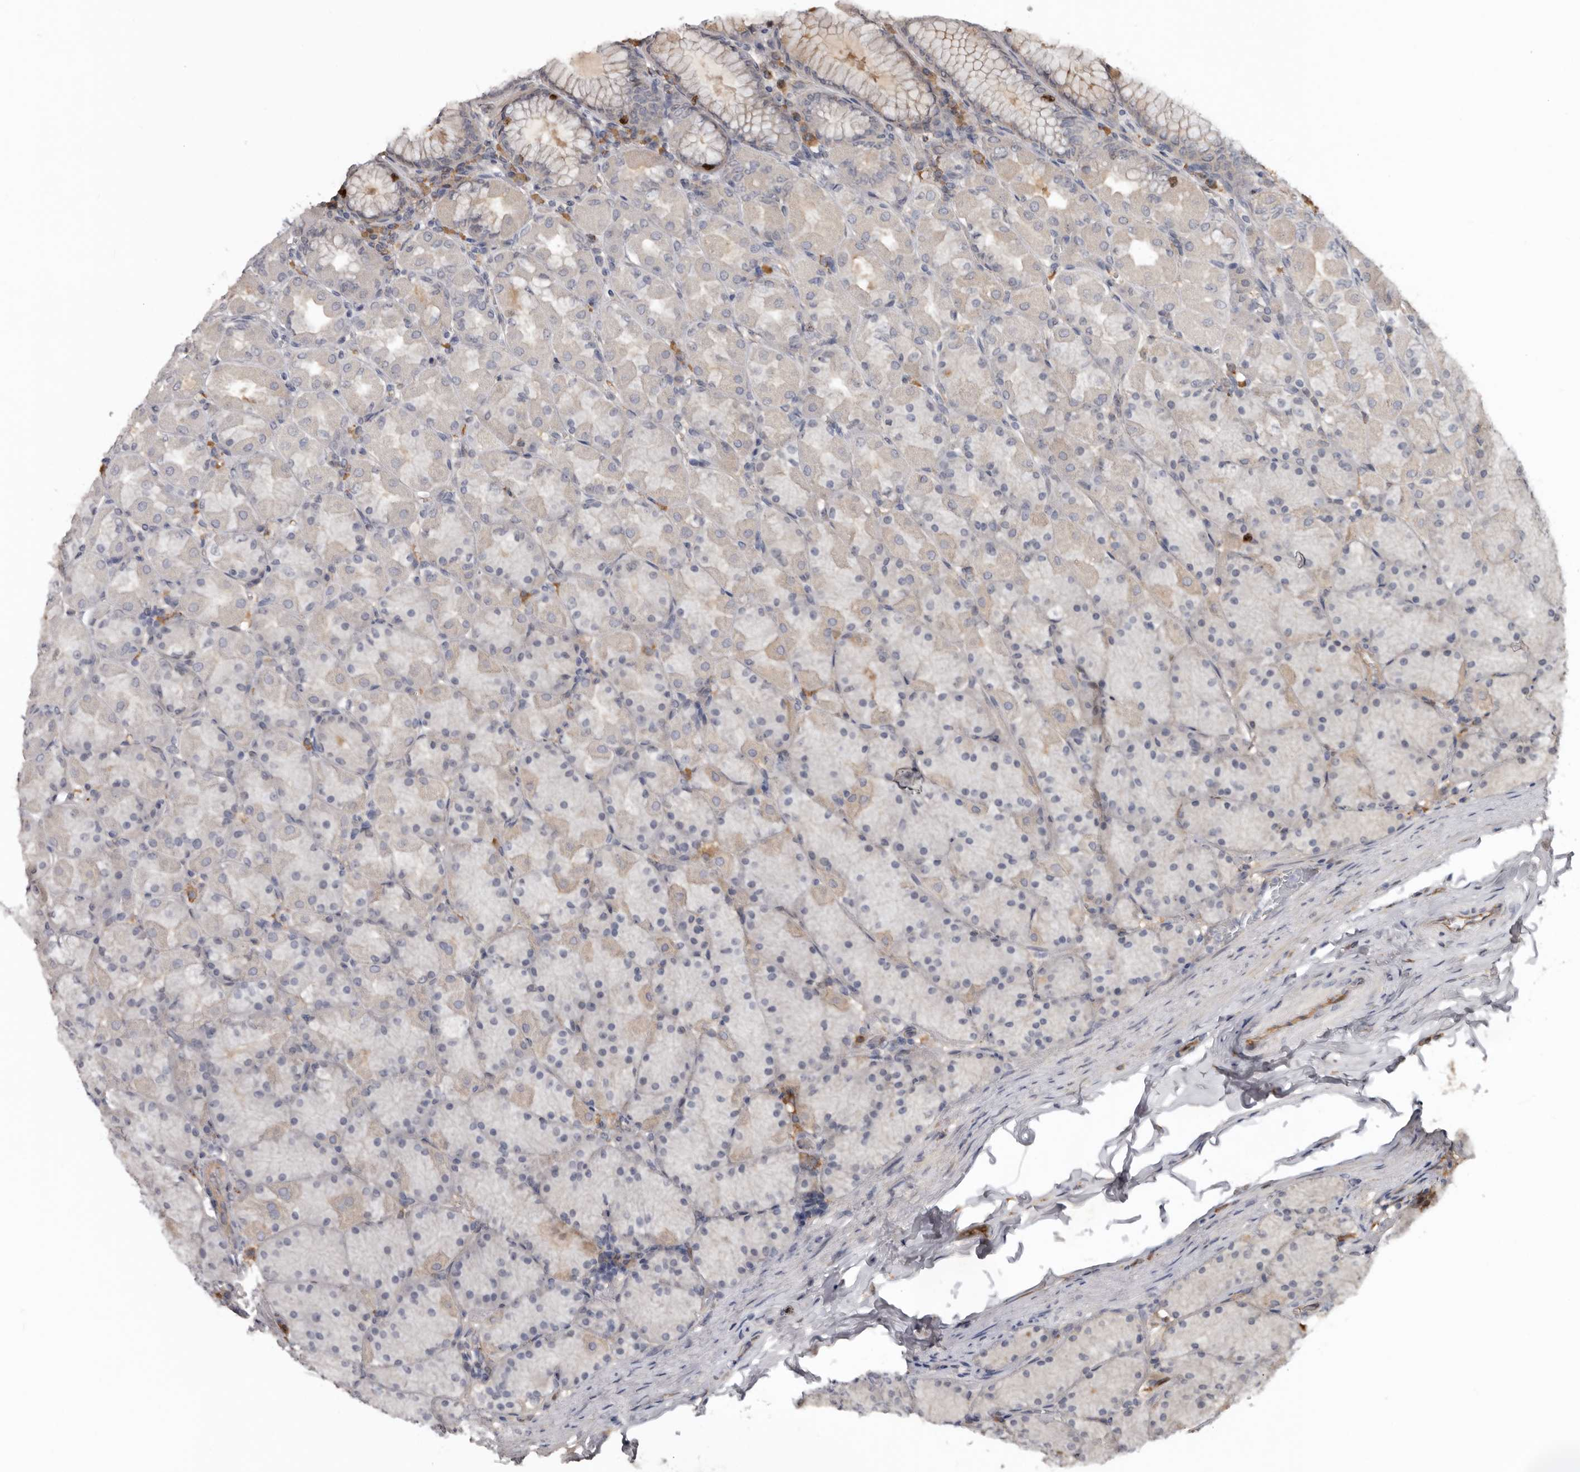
{"staining": {"intensity": "strong", "quantity": "<25%", "location": "cytoplasmic/membranous,nuclear"}, "tissue": "stomach", "cell_type": "Glandular cells", "image_type": "normal", "snomed": [{"axis": "morphology", "description": "Normal tissue, NOS"}, {"axis": "topography", "description": "Stomach, upper"}], "caption": "DAB immunohistochemical staining of benign stomach reveals strong cytoplasmic/membranous,nuclear protein positivity in about <25% of glandular cells. Nuclei are stained in blue.", "gene": "CDCA8", "patient": {"sex": "female", "age": 56}}